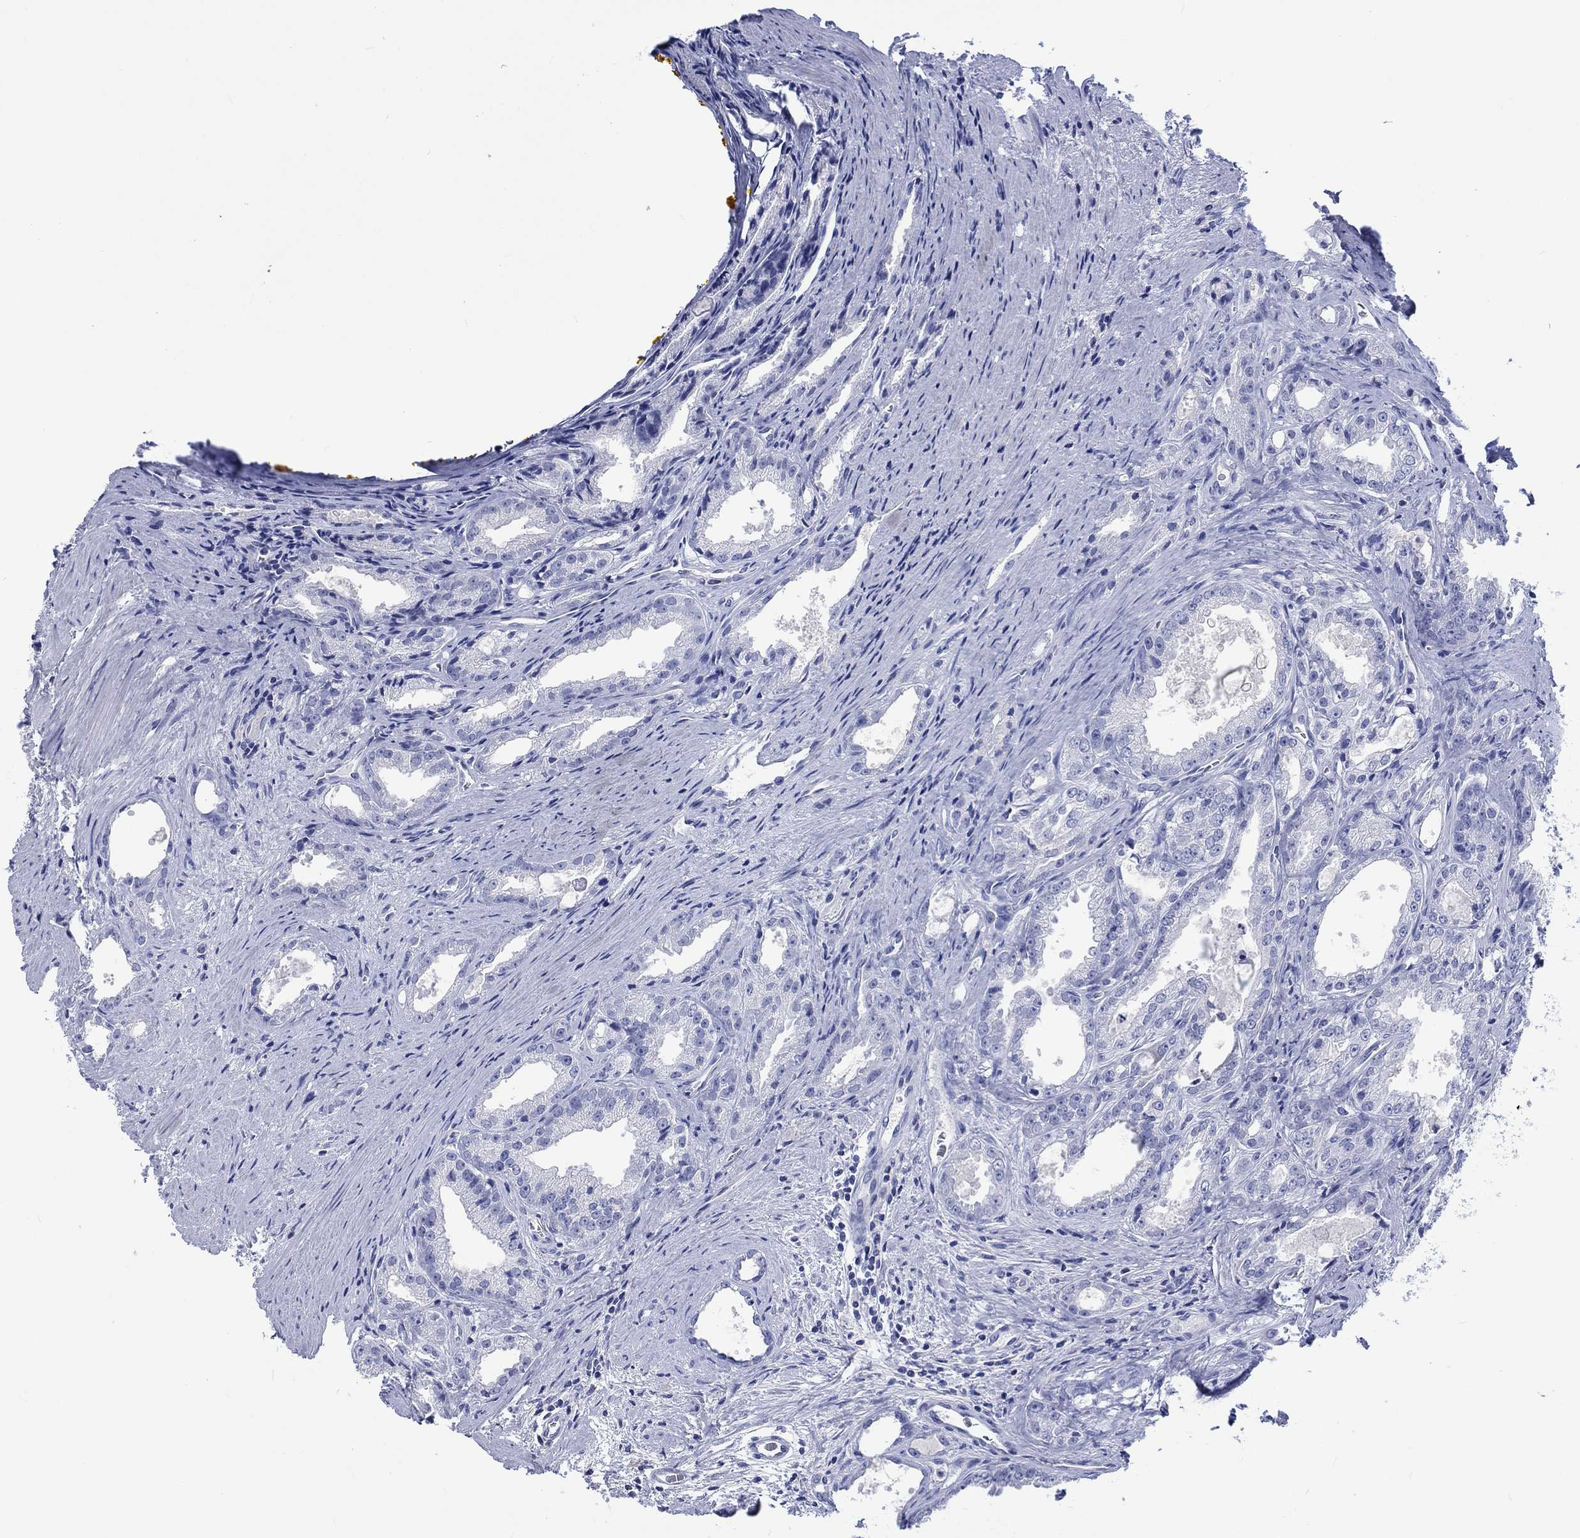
{"staining": {"intensity": "negative", "quantity": "none", "location": "none"}, "tissue": "prostate cancer", "cell_type": "Tumor cells", "image_type": "cancer", "snomed": [{"axis": "morphology", "description": "Adenocarcinoma, NOS"}, {"axis": "morphology", "description": "Adenocarcinoma, High grade"}, {"axis": "topography", "description": "Prostate"}], "caption": "High magnification brightfield microscopy of prostate adenocarcinoma stained with DAB (3,3'-diaminobenzidine) (brown) and counterstained with hematoxylin (blue): tumor cells show no significant staining.", "gene": "TOMM20L", "patient": {"sex": "male", "age": 70}}